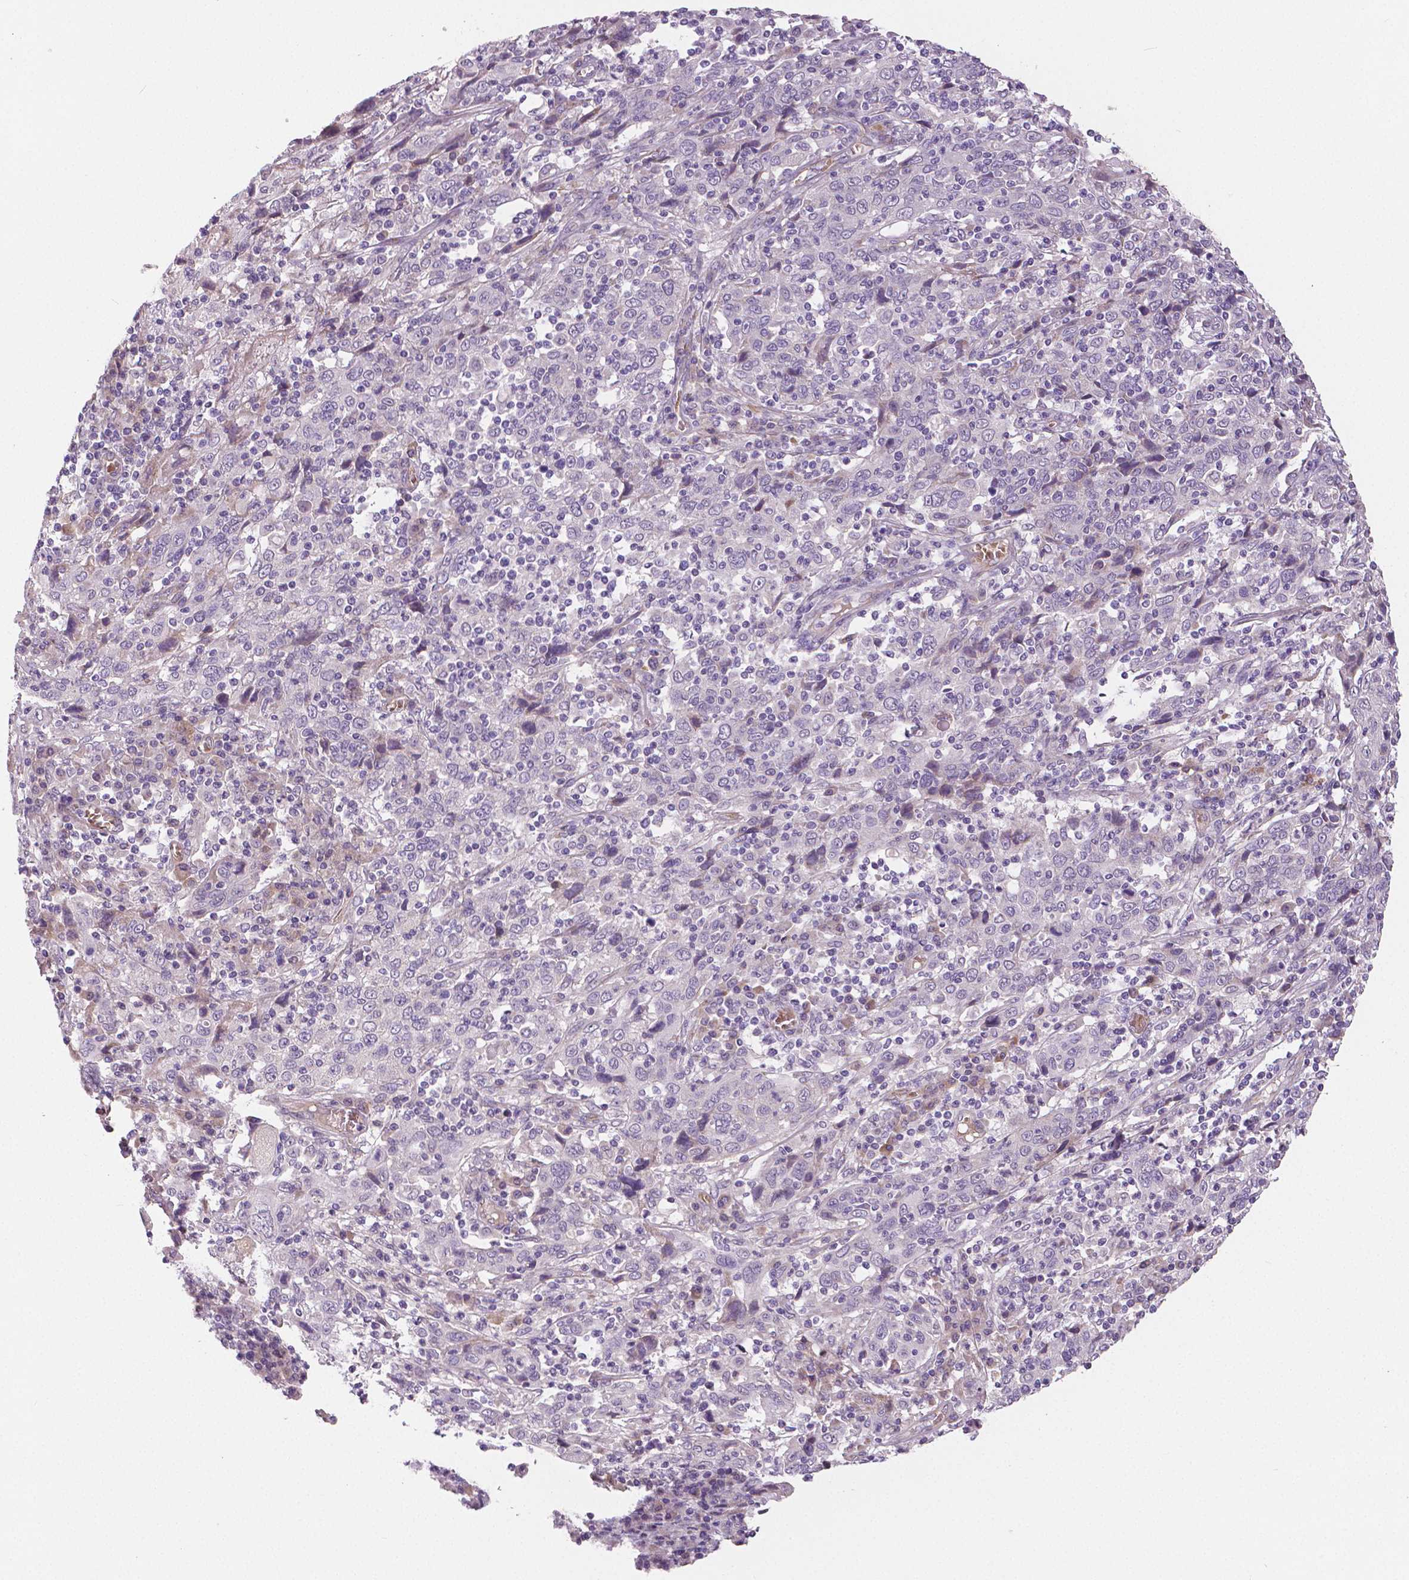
{"staining": {"intensity": "negative", "quantity": "none", "location": "none"}, "tissue": "cervical cancer", "cell_type": "Tumor cells", "image_type": "cancer", "snomed": [{"axis": "morphology", "description": "Squamous cell carcinoma, NOS"}, {"axis": "topography", "description": "Cervix"}], "caption": "Immunohistochemistry (IHC) histopathology image of cervical squamous cell carcinoma stained for a protein (brown), which displays no expression in tumor cells.", "gene": "FLT1", "patient": {"sex": "female", "age": 46}}